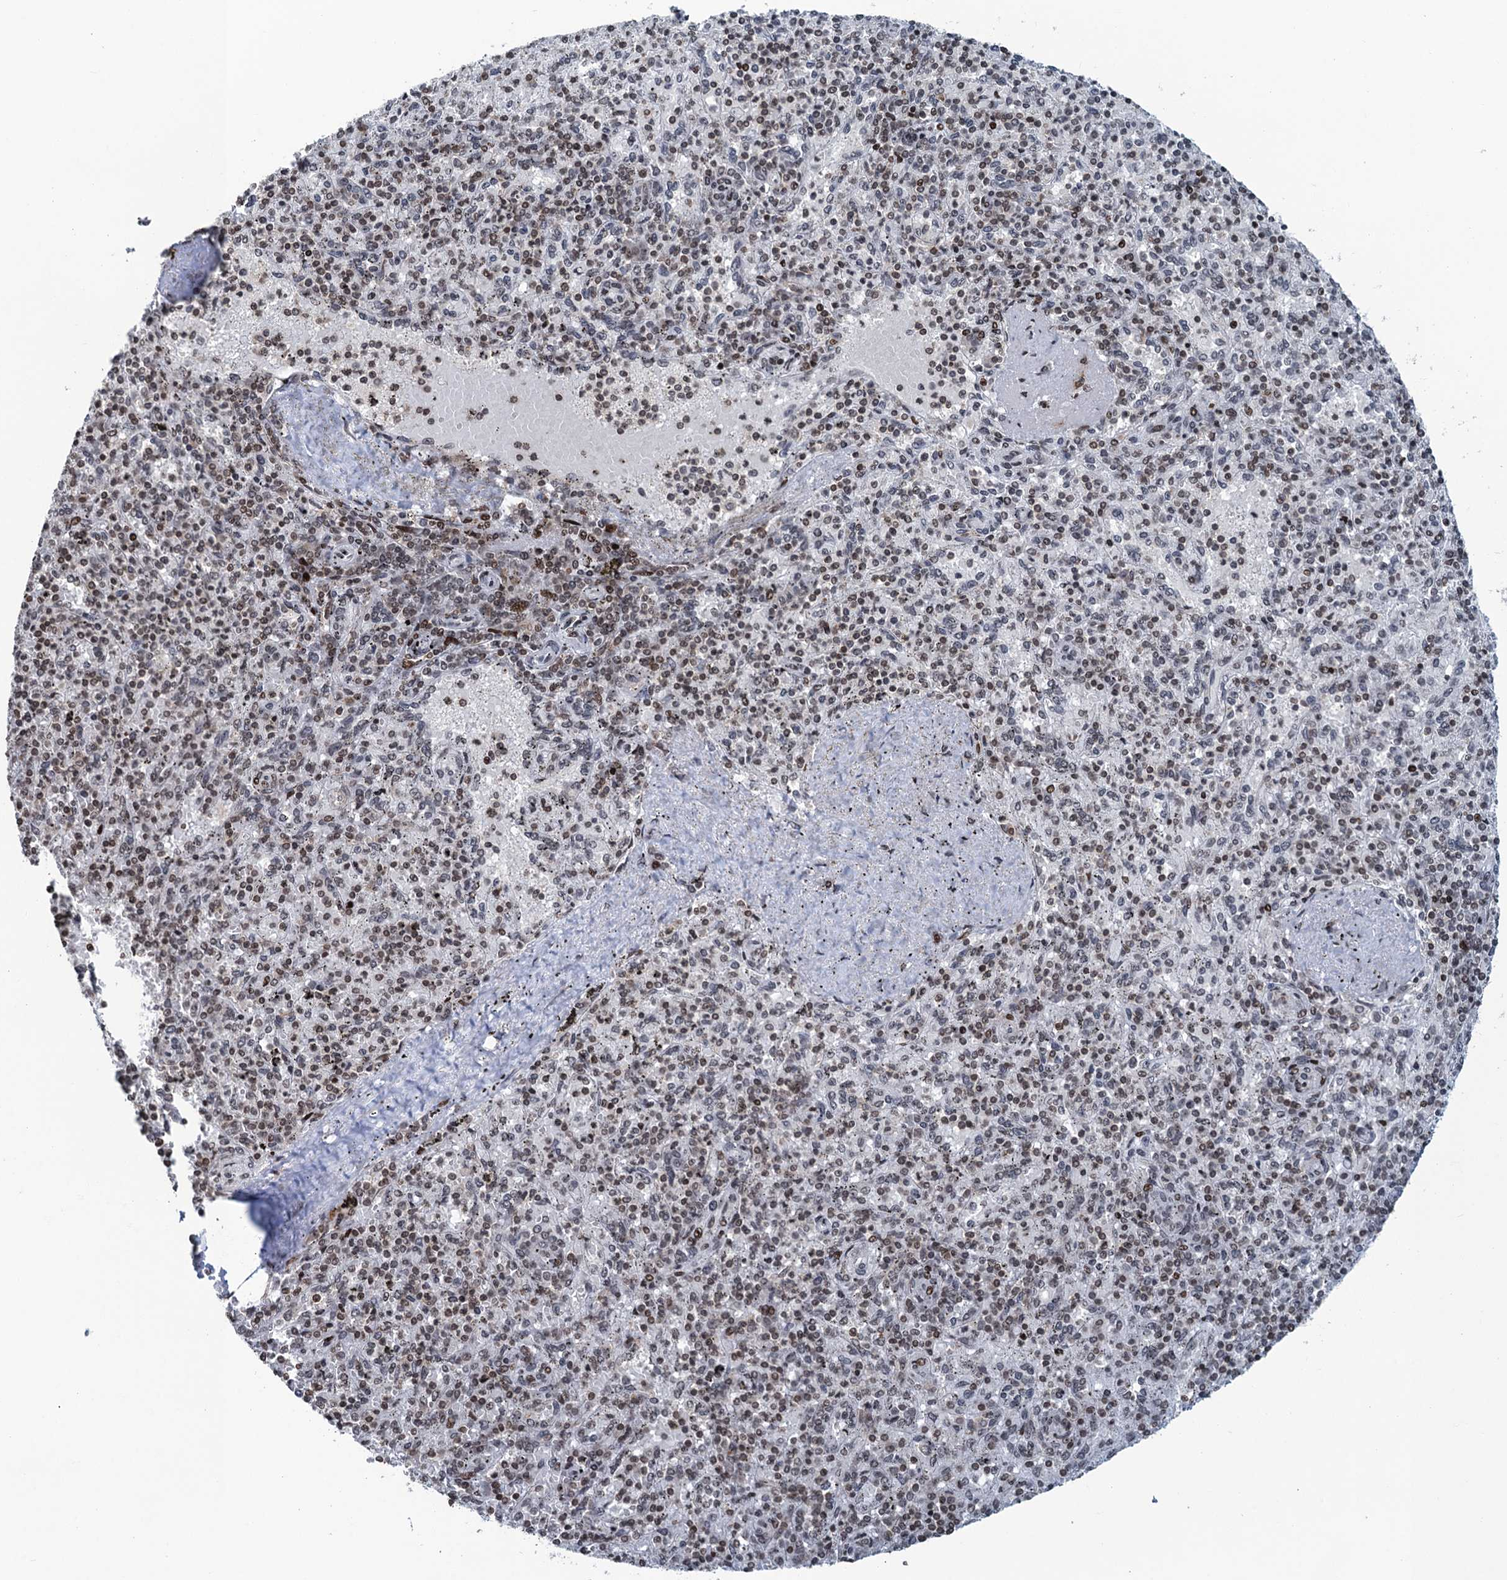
{"staining": {"intensity": "moderate", "quantity": "<25%", "location": "cytoplasmic/membranous,nuclear"}, "tissue": "spleen", "cell_type": "Cells in red pulp", "image_type": "normal", "snomed": [{"axis": "morphology", "description": "Normal tissue, NOS"}, {"axis": "topography", "description": "Spleen"}], "caption": "An image of human spleen stained for a protein reveals moderate cytoplasmic/membranous,nuclear brown staining in cells in red pulp.", "gene": "FYB1", "patient": {"sex": "male", "age": 82}}